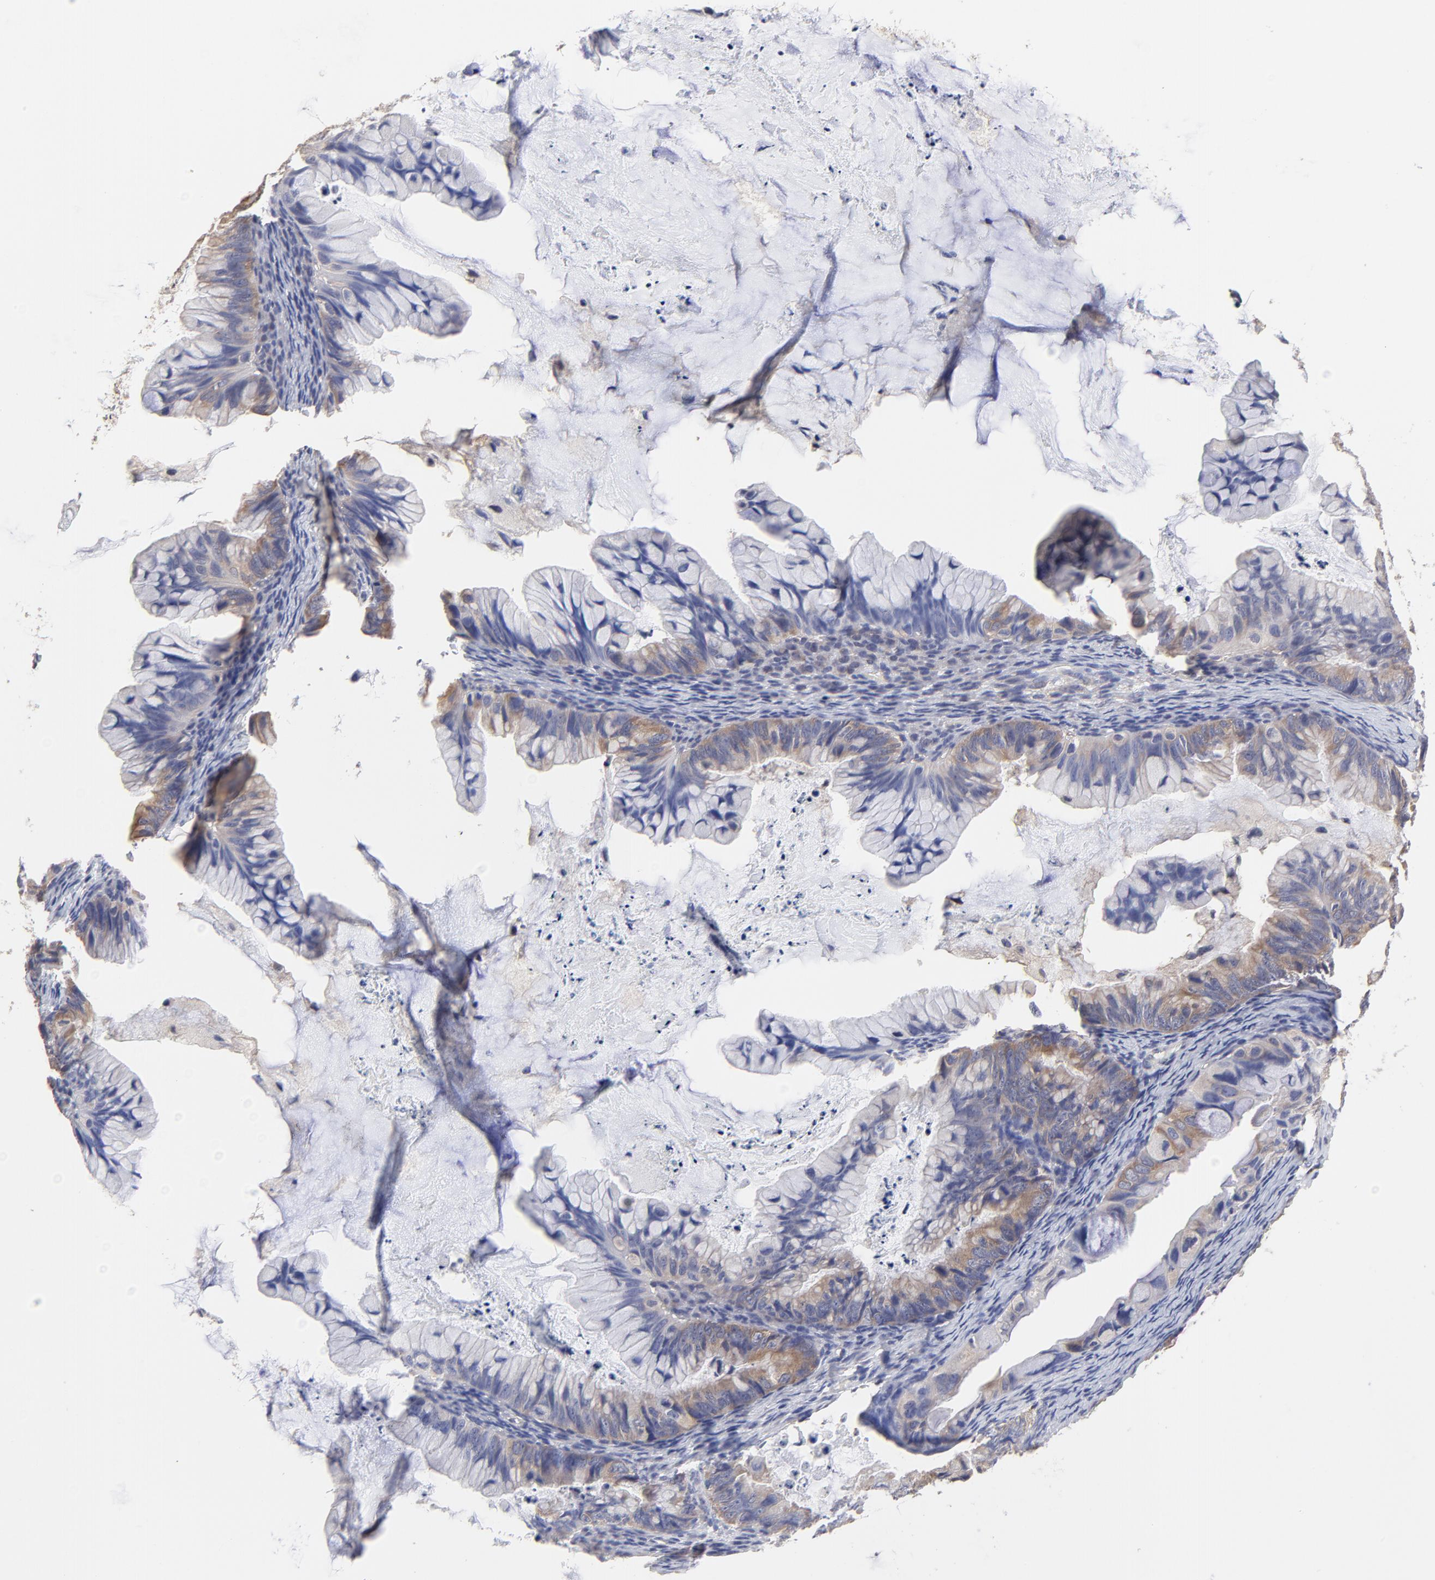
{"staining": {"intensity": "moderate", "quantity": ">75%", "location": "cytoplasmic/membranous"}, "tissue": "ovarian cancer", "cell_type": "Tumor cells", "image_type": "cancer", "snomed": [{"axis": "morphology", "description": "Cystadenocarcinoma, mucinous, NOS"}, {"axis": "topography", "description": "Ovary"}], "caption": "Ovarian cancer (mucinous cystadenocarcinoma) was stained to show a protein in brown. There is medium levels of moderate cytoplasmic/membranous positivity in about >75% of tumor cells.", "gene": "CCT2", "patient": {"sex": "female", "age": 36}}